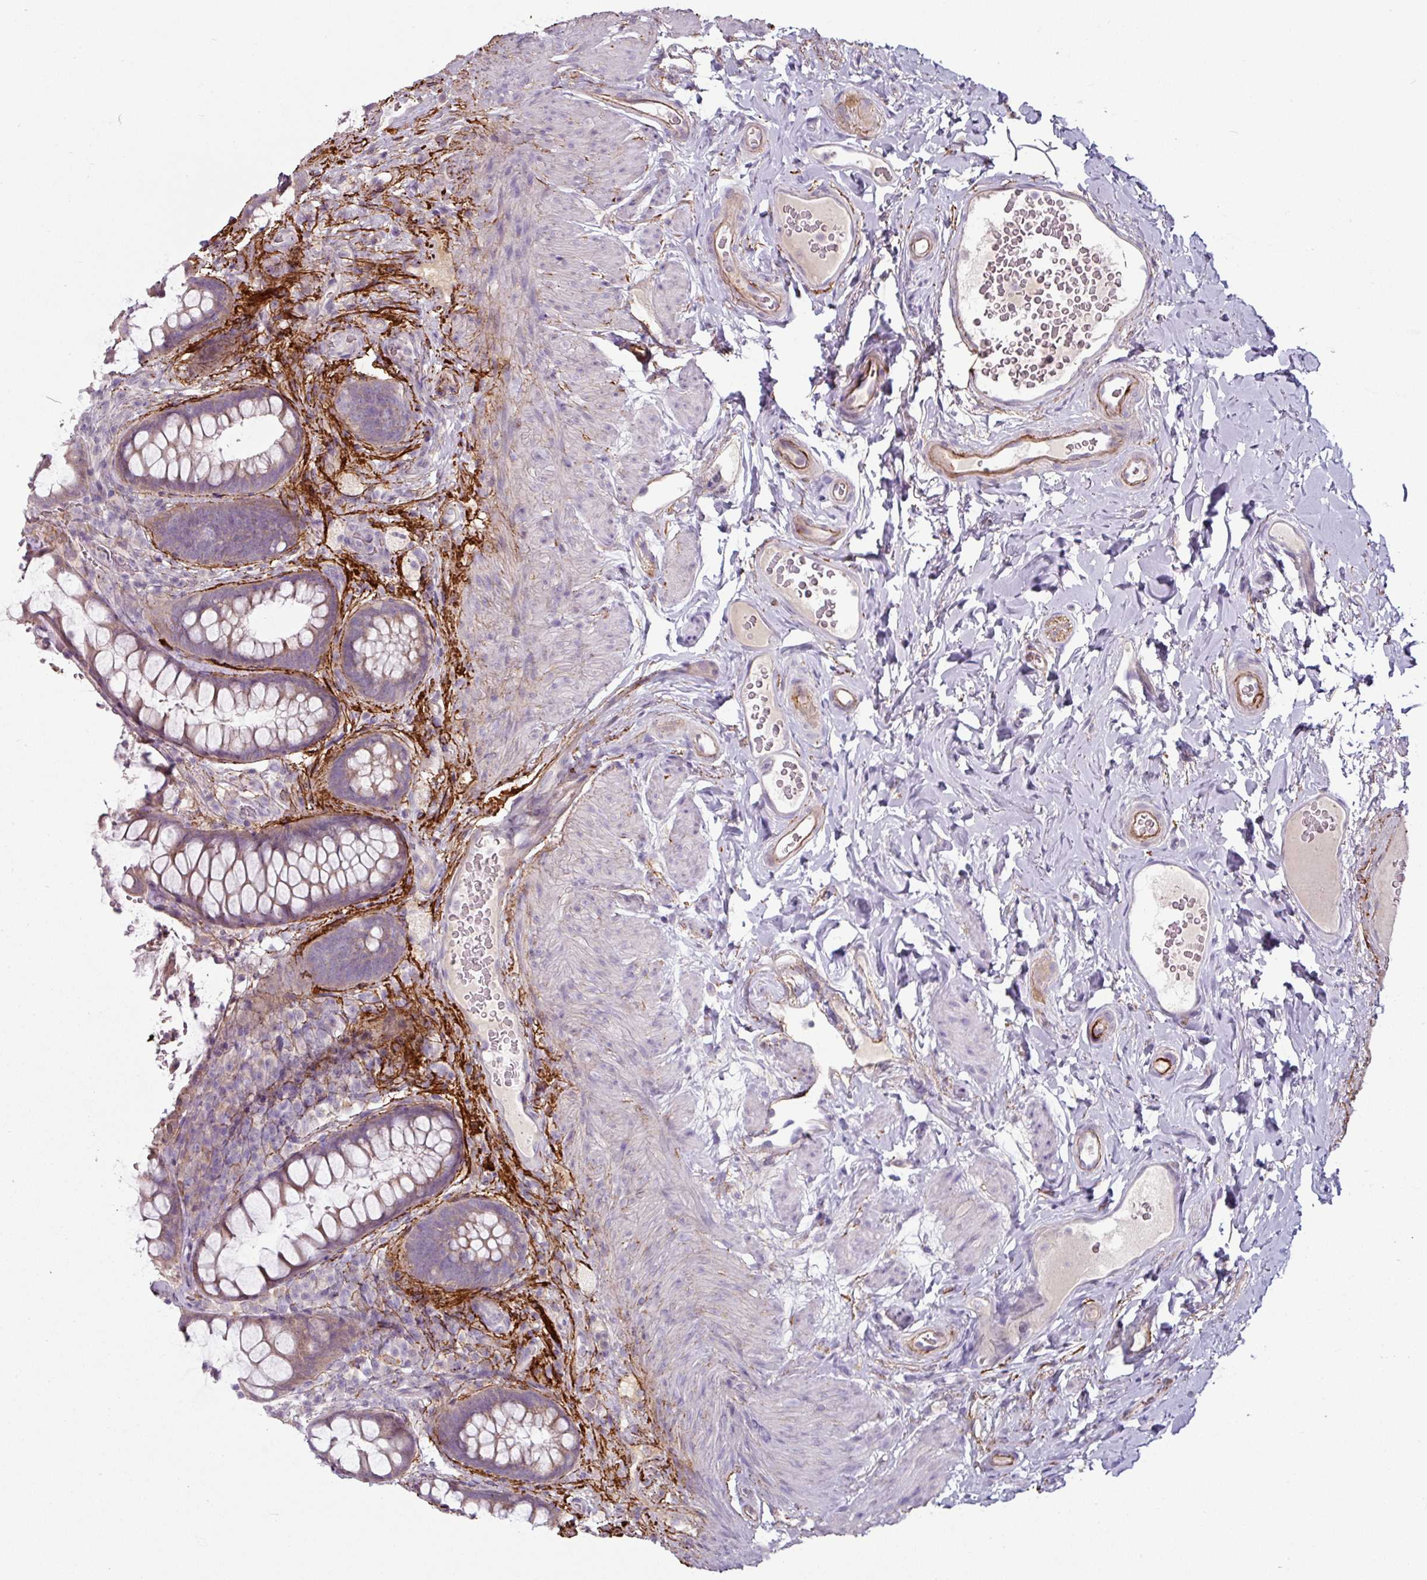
{"staining": {"intensity": "moderate", "quantity": "25%-75%", "location": "cytoplasmic/membranous"}, "tissue": "rectum", "cell_type": "Glandular cells", "image_type": "normal", "snomed": [{"axis": "morphology", "description": "Normal tissue, NOS"}, {"axis": "topography", "description": "Rectum"}, {"axis": "topography", "description": "Peripheral nerve tissue"}], "caption": "This is a micrograph of immunohistochemistry (IHC) staining of unremarkable rectum, which shows moderate expression in the cytoplasmic/membranous of glandular cells.", "gene": "MTMR14", "patient": {"sex": "female", "age": 69}}